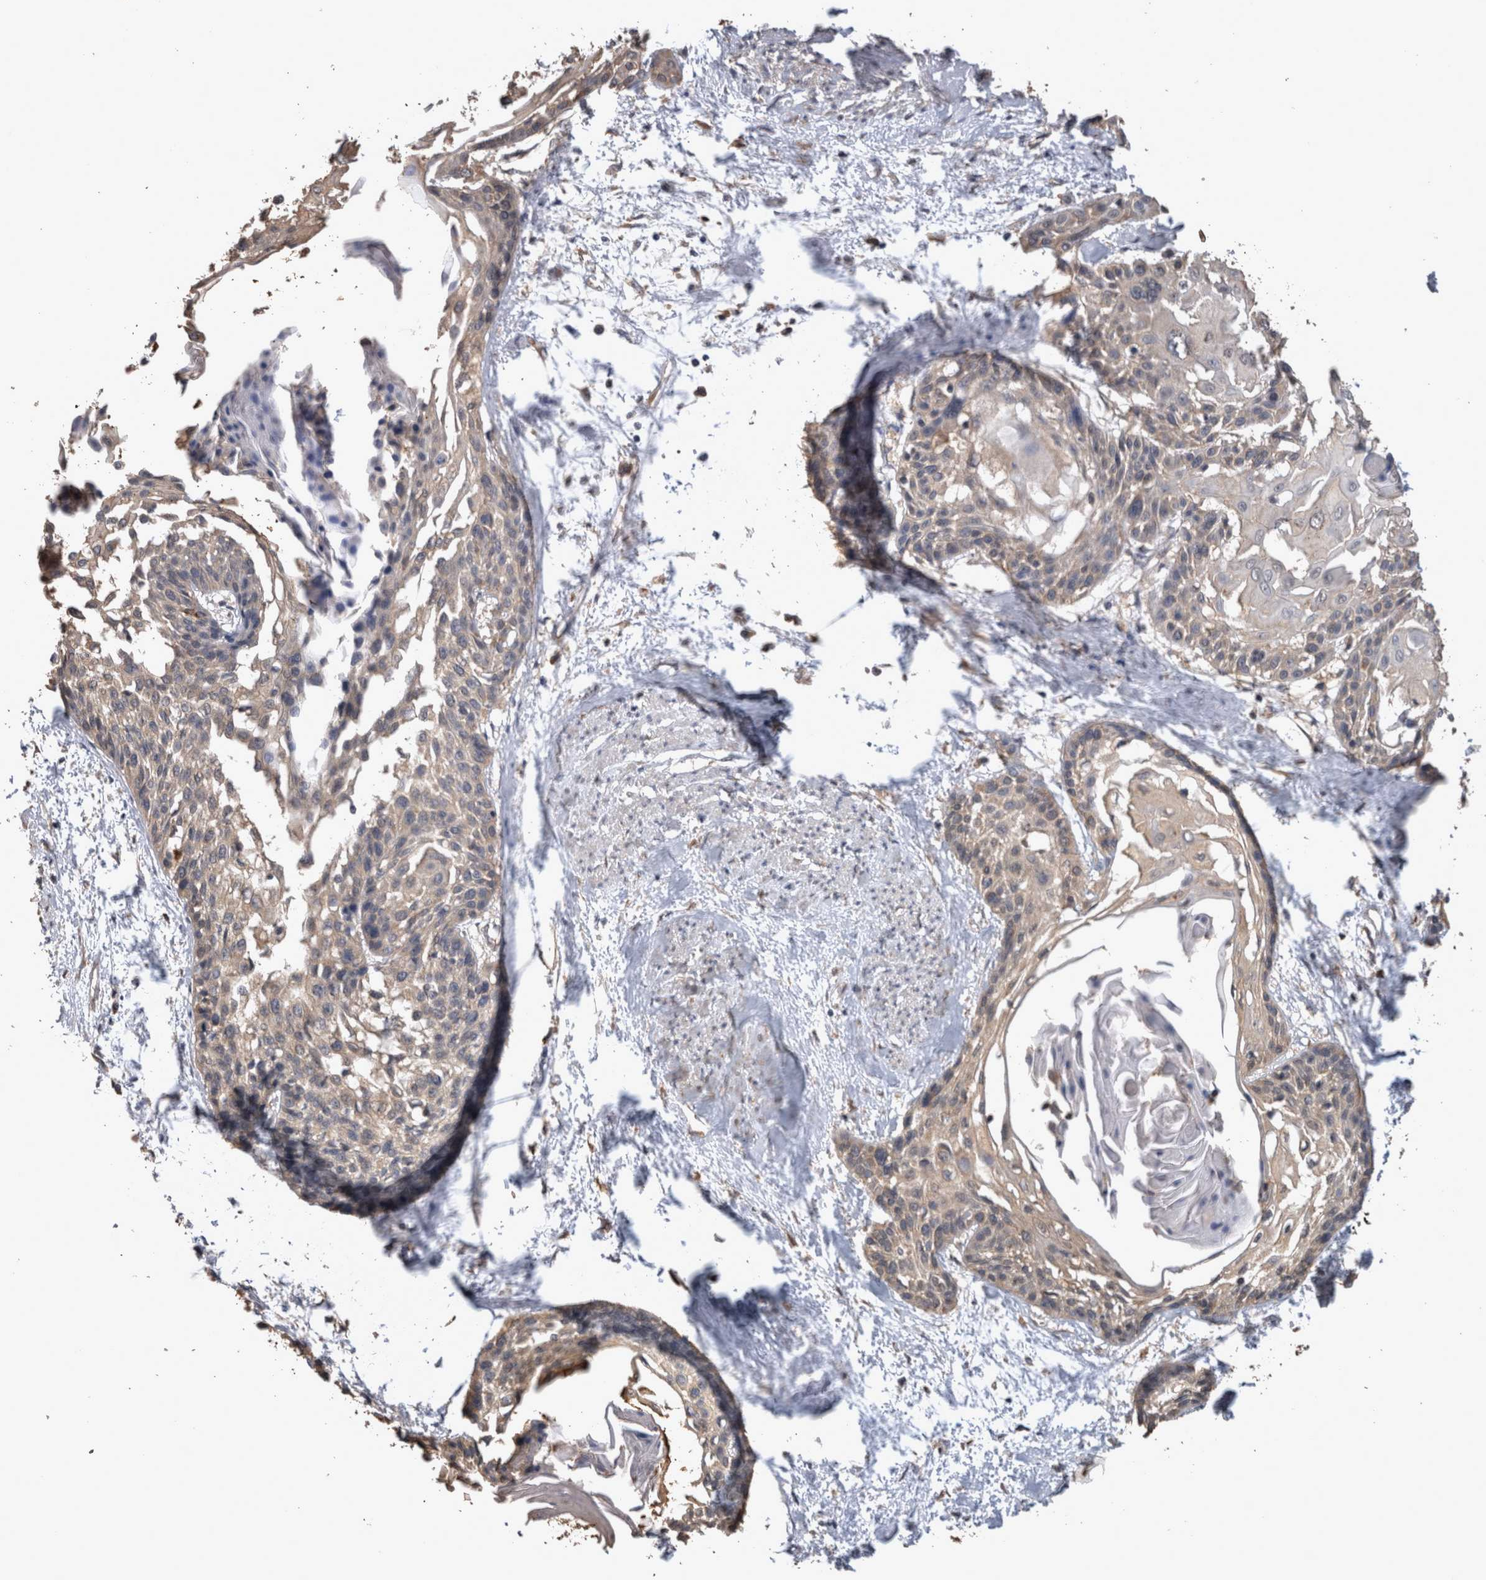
{"staining": {"intensity": "weak", "quantity": "<25%", "location": "cytoplasmic/membranous"}, "tissue": "cervical cancer", "cell_type": "Tumor cells", "image_type": "cancer", "snomed": [{"axis": "morphology", "description": "Squamous cell carcinoma, NOS"}, {"axis": "topography", "description": "Cervix"}], "caption": "An image of human cervical squamous cell carcinoma is negative for staining in tumor cells. (DAB IHC with hematoxylin counter stain).", "gene": "TMED7", "patient": {"sex": "female", "age": 57}}